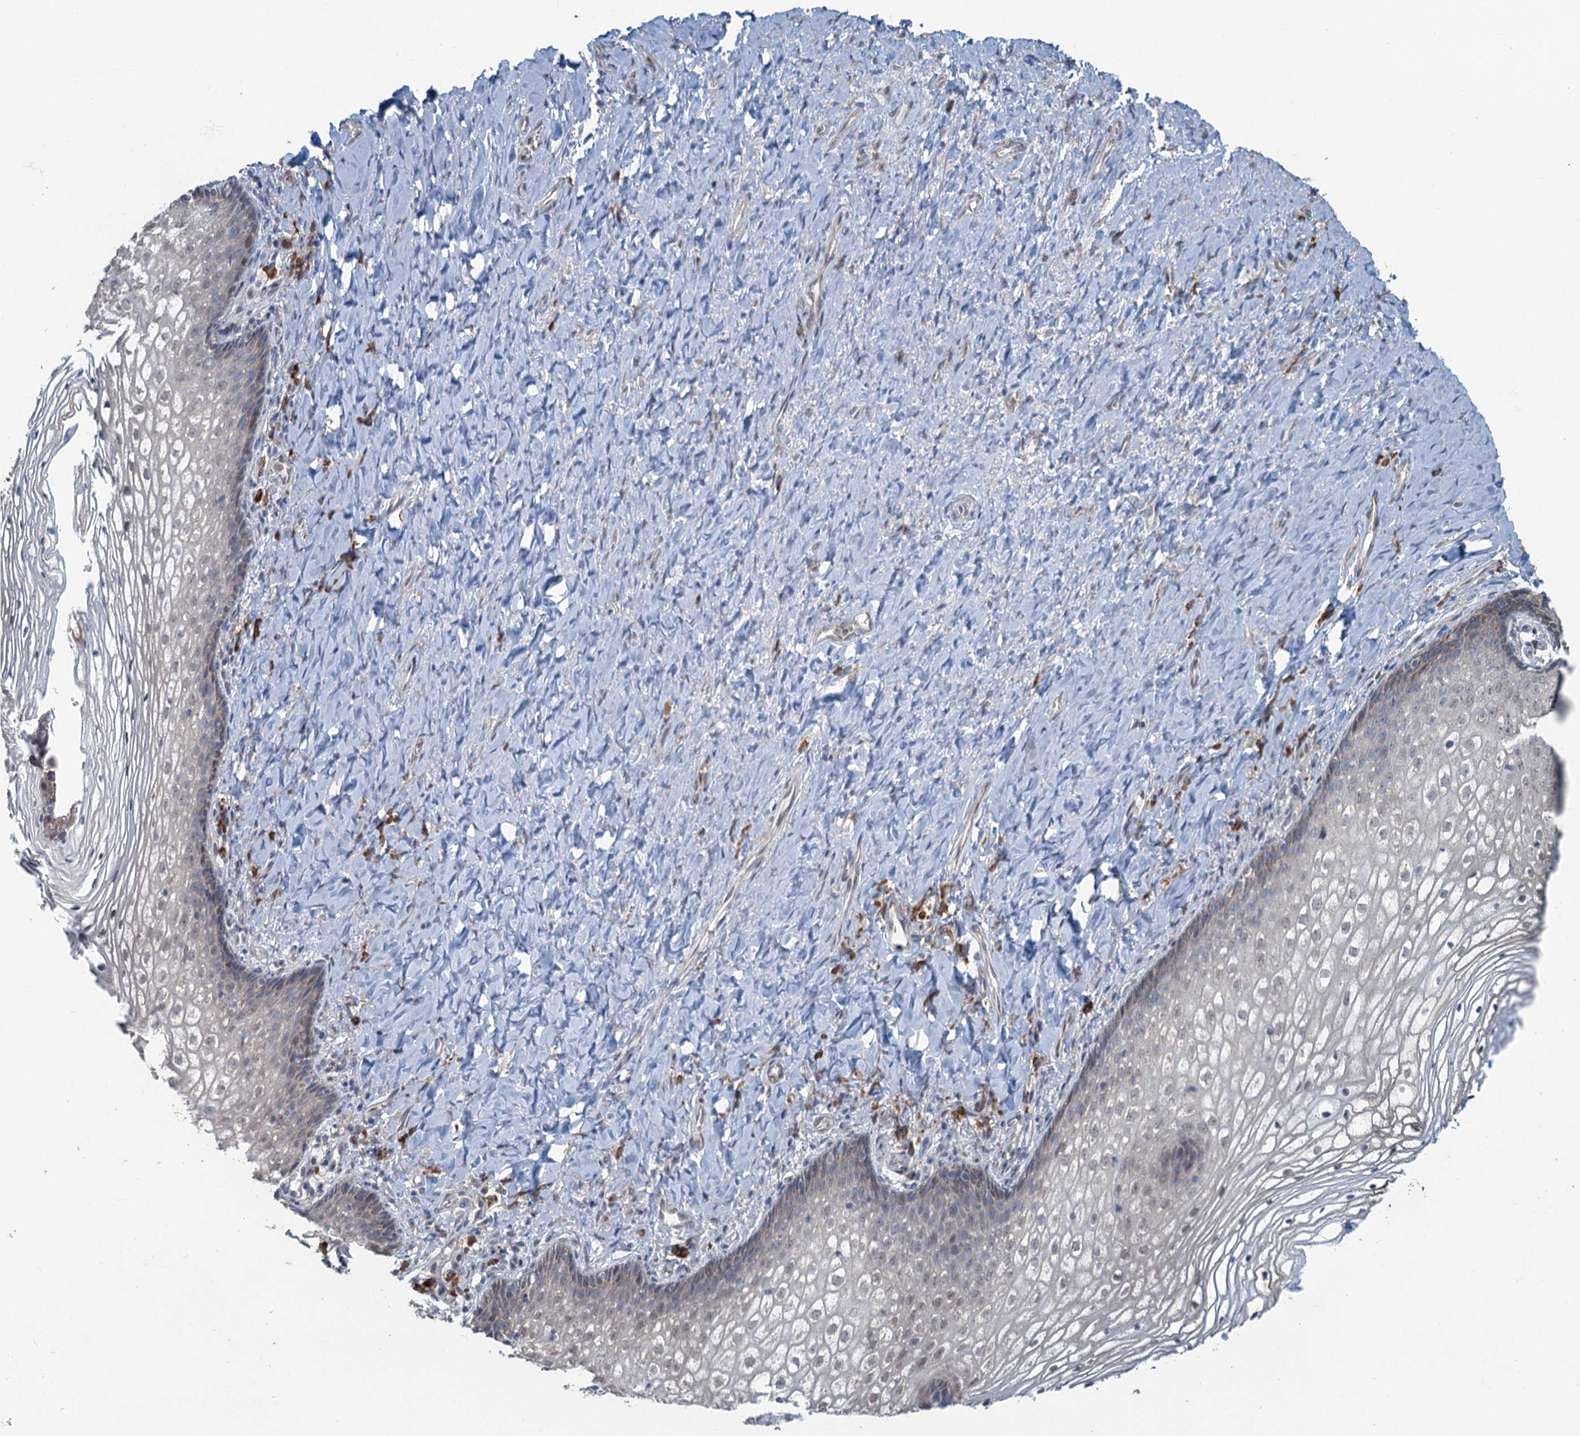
{"staining": {"intensity": "weak", "quantity": "<25%", "location": "cytoplasmic/membranous"}, "tissue": "vagina", "cell_type": "Squamous epithelial cells", "image_type": "normal", "snomed": [{"axis": "morphology", "description": "Normal tissue, NOS"}, {"axis": "topography", "description": "Vagina"}], "caption": "The micrograph exhibits no staining of squamous epithelial cells in unremarkable vagina.", "gene": "TEX35", "patient": {"sex": "female", "age": 60}}